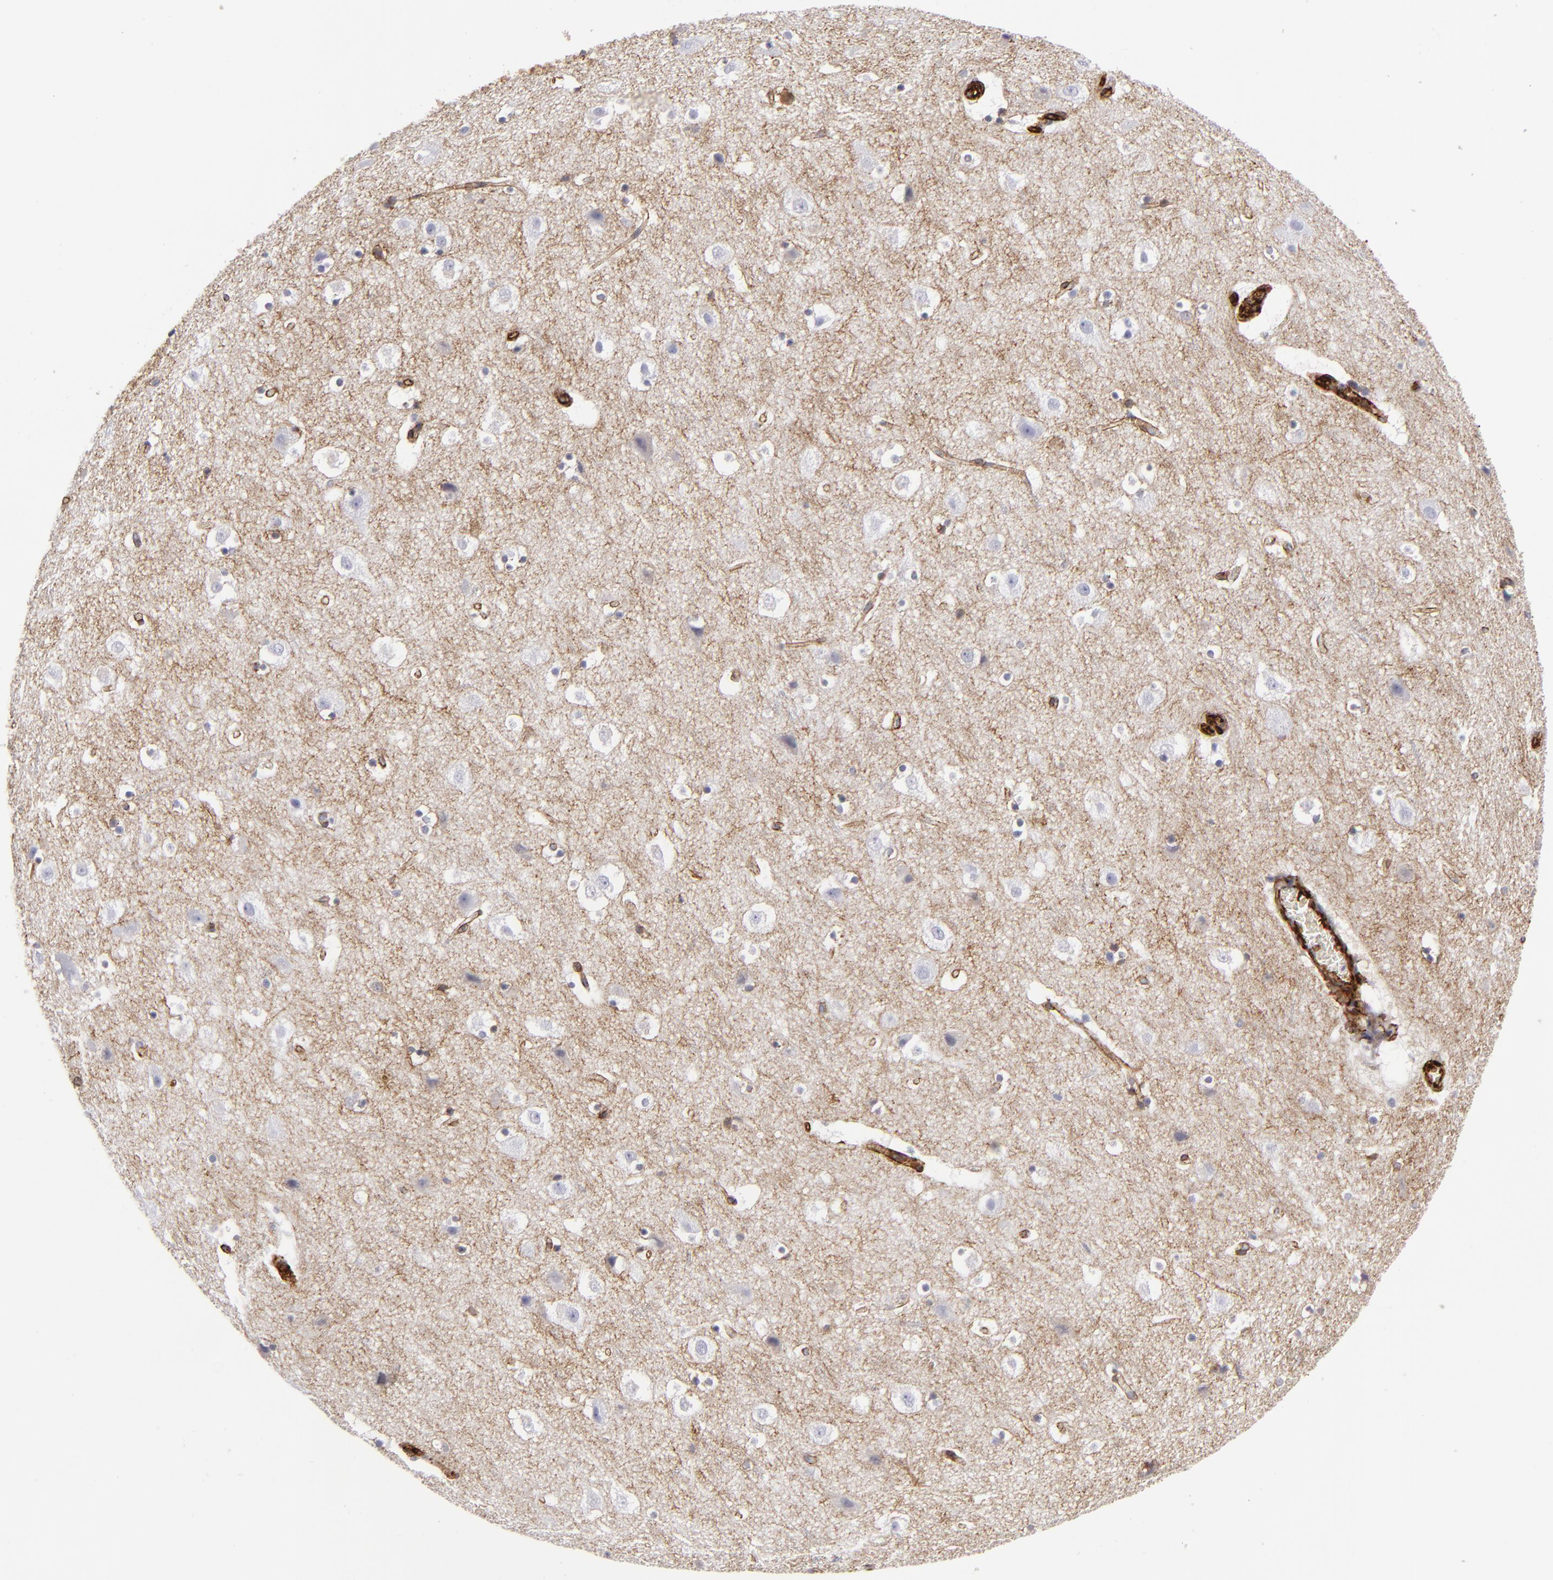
{"staining": {"intensity": "strong", "quantity": "25%-75%", "location": "cytoplasmic/membranous"}, "tissue": "cerebral cortex", "cell_type": "Endothelial cells", "image_type": "normal", "snomed": [{"axis": "morphology", "description": "Normal tissue, NOS"}, {"axis": "topography", "description": "Cerebral cortex"}], "caption": "Immunohistochemical staining of unremarkable cerebral cortex demonstrates strong cytoplasmic/membranous protein positivity in about 25%-75% of endothelial cells. The protein is stained brown, and the nuclei are stained in blue (DAB (3,3'-diaminobenzidine) IHC with brightfield microscopy, high magnification).", "gene": "MCAM", "patient": {"sex": "male", "age": 45}}